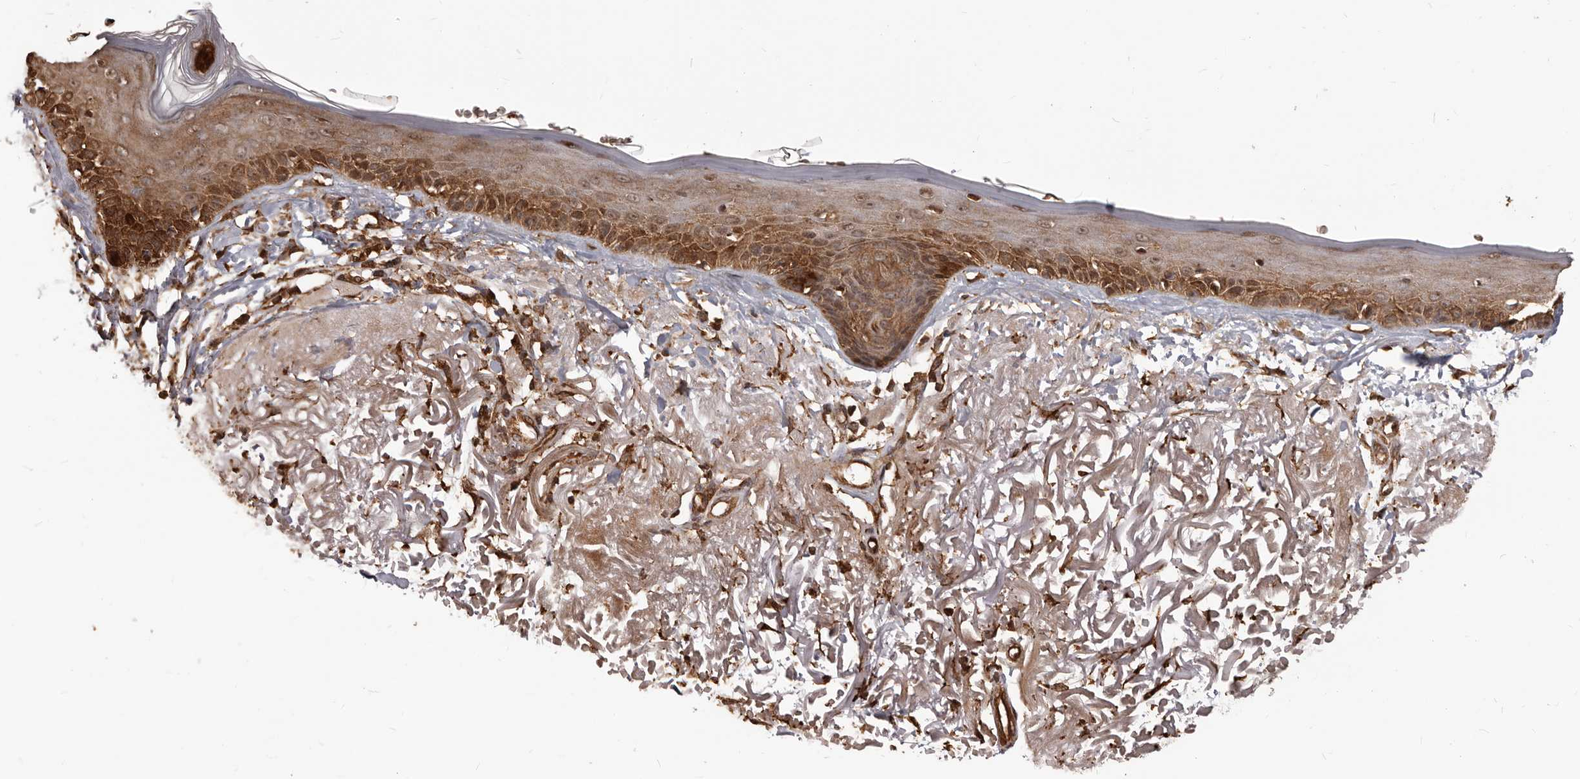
{"staining": {"intensity": "strong", "quantity": ">75%", "location": "cytoplasmic/membranous"}, "tissue": "skin", "cell_type": "Fibroblasts", "image_type": "normal", "snomed": [{"axis": "morphology", "description": "Normal tissue, NOS"}, {"axis": "topography", "description": "Skin"}, {"axis": "topography", "description": "Skeletal muscle"}], "caption": "Strong cytoplasmic/membranous expression for a protein is identified in about >75% of fibroblasts of benign skin using IHC.", "gene": "MTO1", "patient": {"sex": "male", "age": 83}}